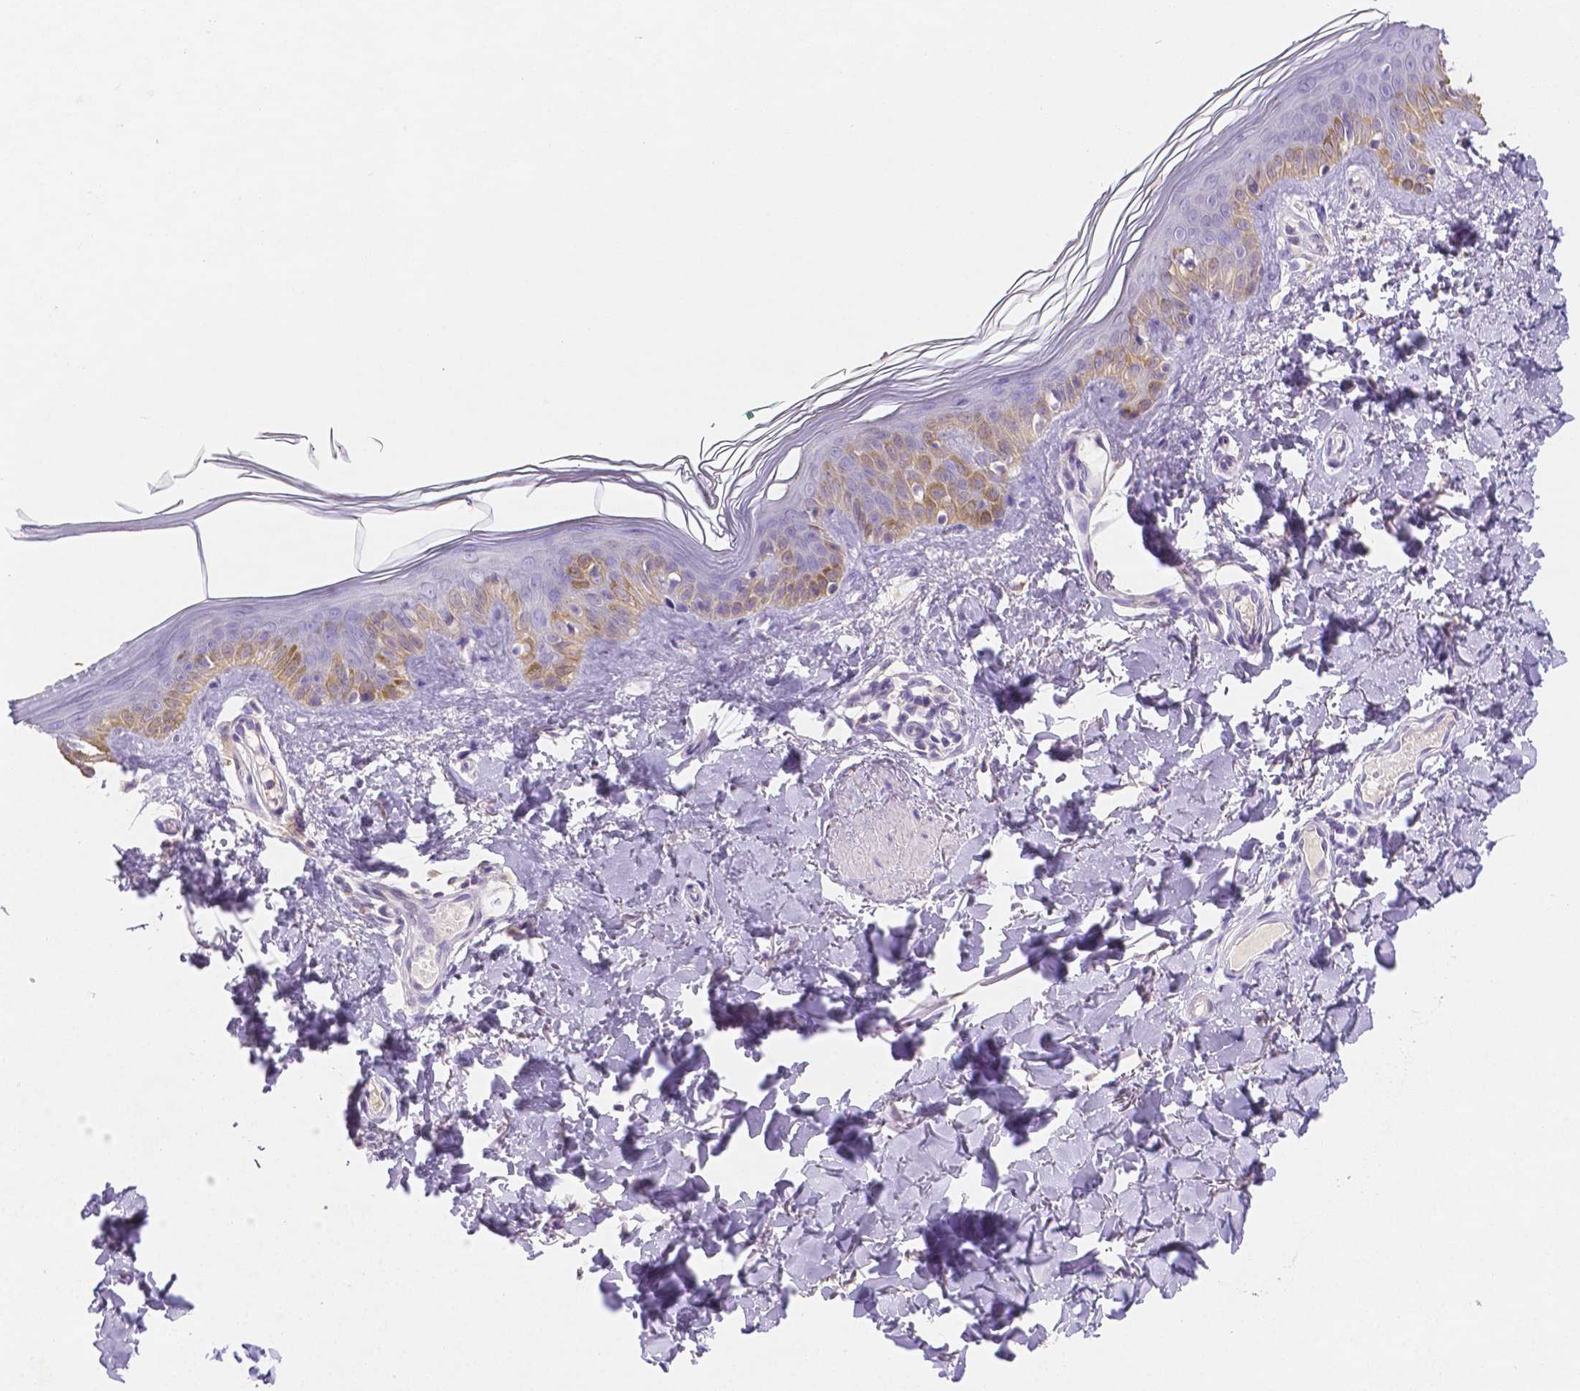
{"staining": {"intensity": "negative", "quantity": "none", "location": "none"}, "tissue": "skin", "cell_type": "Fibroblasts", "image_type": "normal", "snomed": [{"axis": "morphology", "description": "Normal tissue, NOS"}, {"axis": "topography", "description": "Skin"}, {"axis": "topography", "description": "Peripheral nerve tissue"}], "caption": "This is an immunohistochemistry (IHC) micrograph of normal human skin. There is no positivity in fibroblasts.", "gene": "NXPH2", "patient": {"sex": "female", "age": 45}}